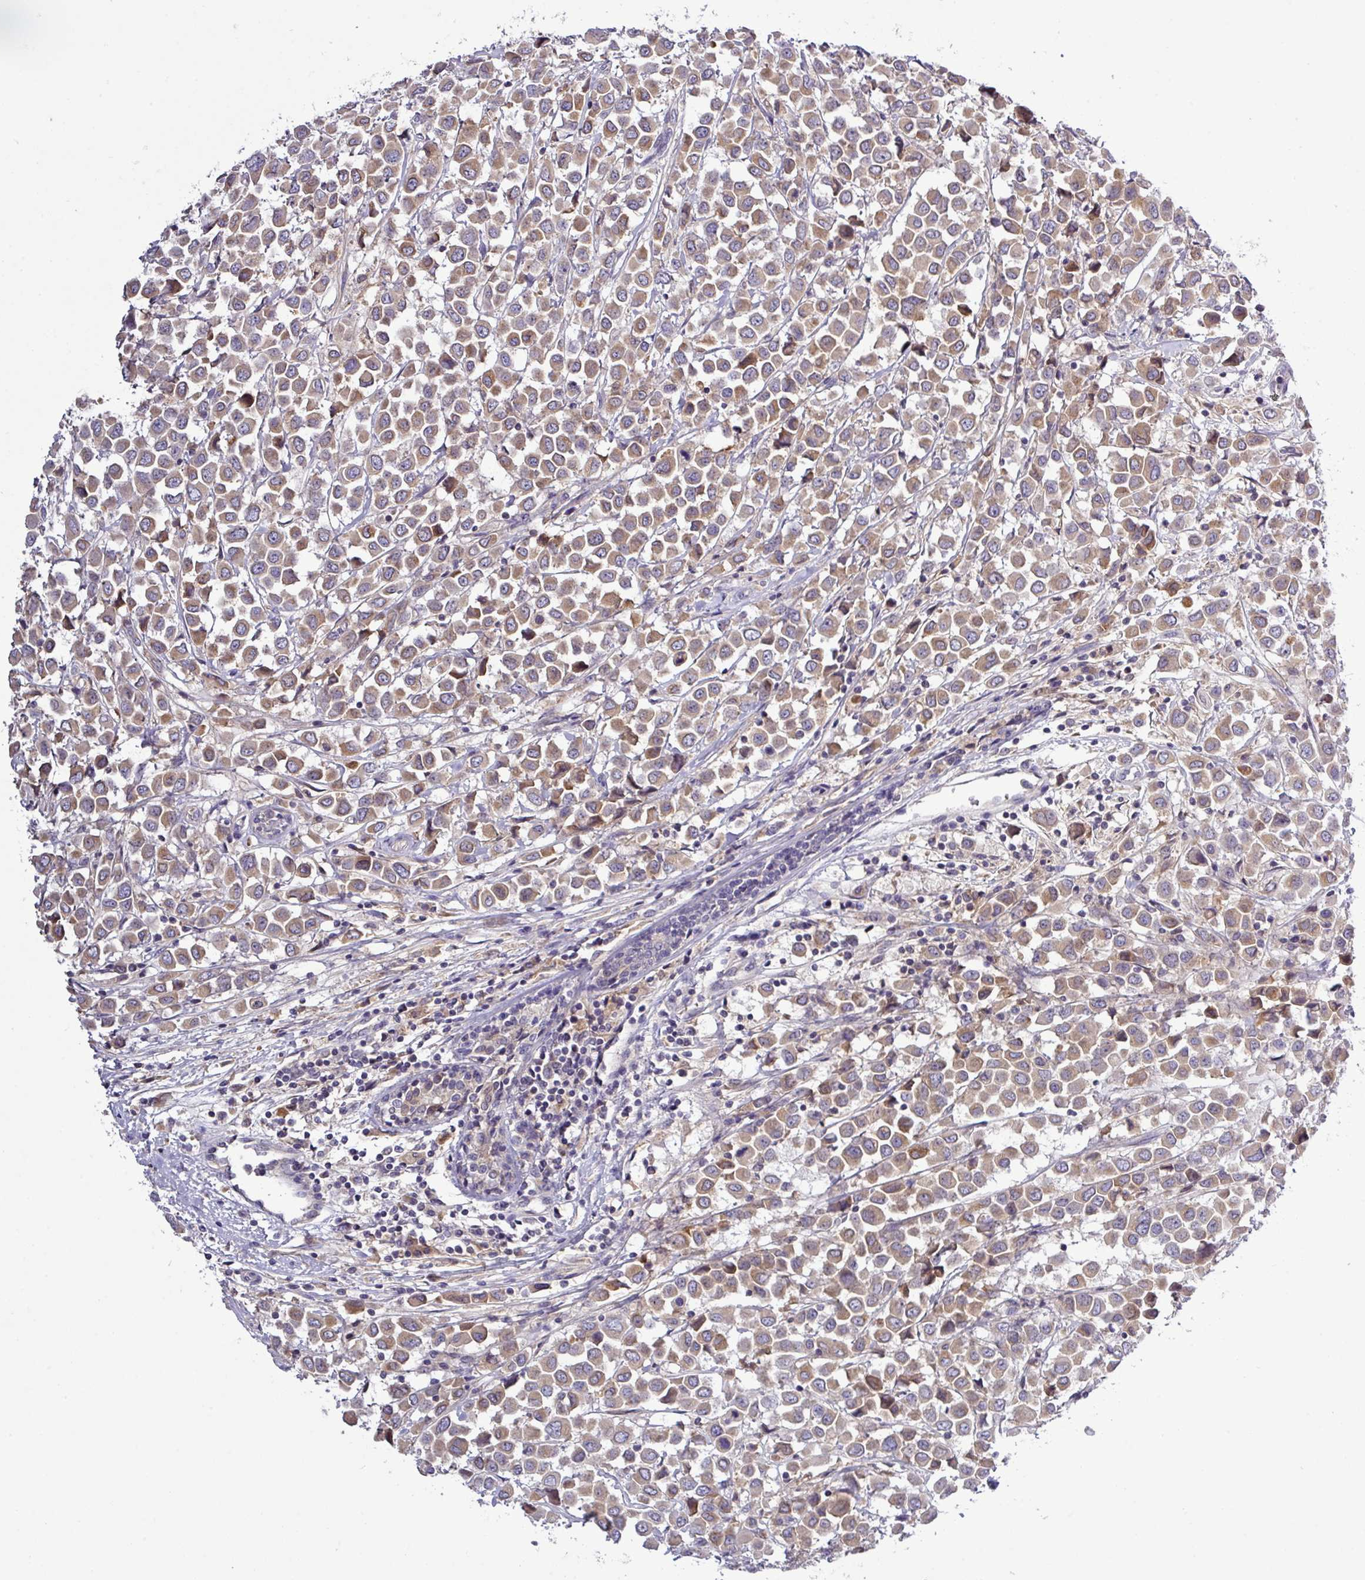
{"staining": {"intensity": "moderate", "quantity": ">75%", "location": "cytoplasmic/membranous"}, "tissue": "breast cancer", "cell_type": "Tumor cells", "image_type": "cancer", "snomed": [{"axis": "morphology", "description": "Duct carcinoma"}, {"axis": "topography", "description": "Breast"}], "caption": "Tumor cells demonstrate moderate cytoplasmic/membranous positivity in about >75% of cells in breast cancer.", "gene": "TMEM62", "patient": {"sex": "female", "age": 61}}